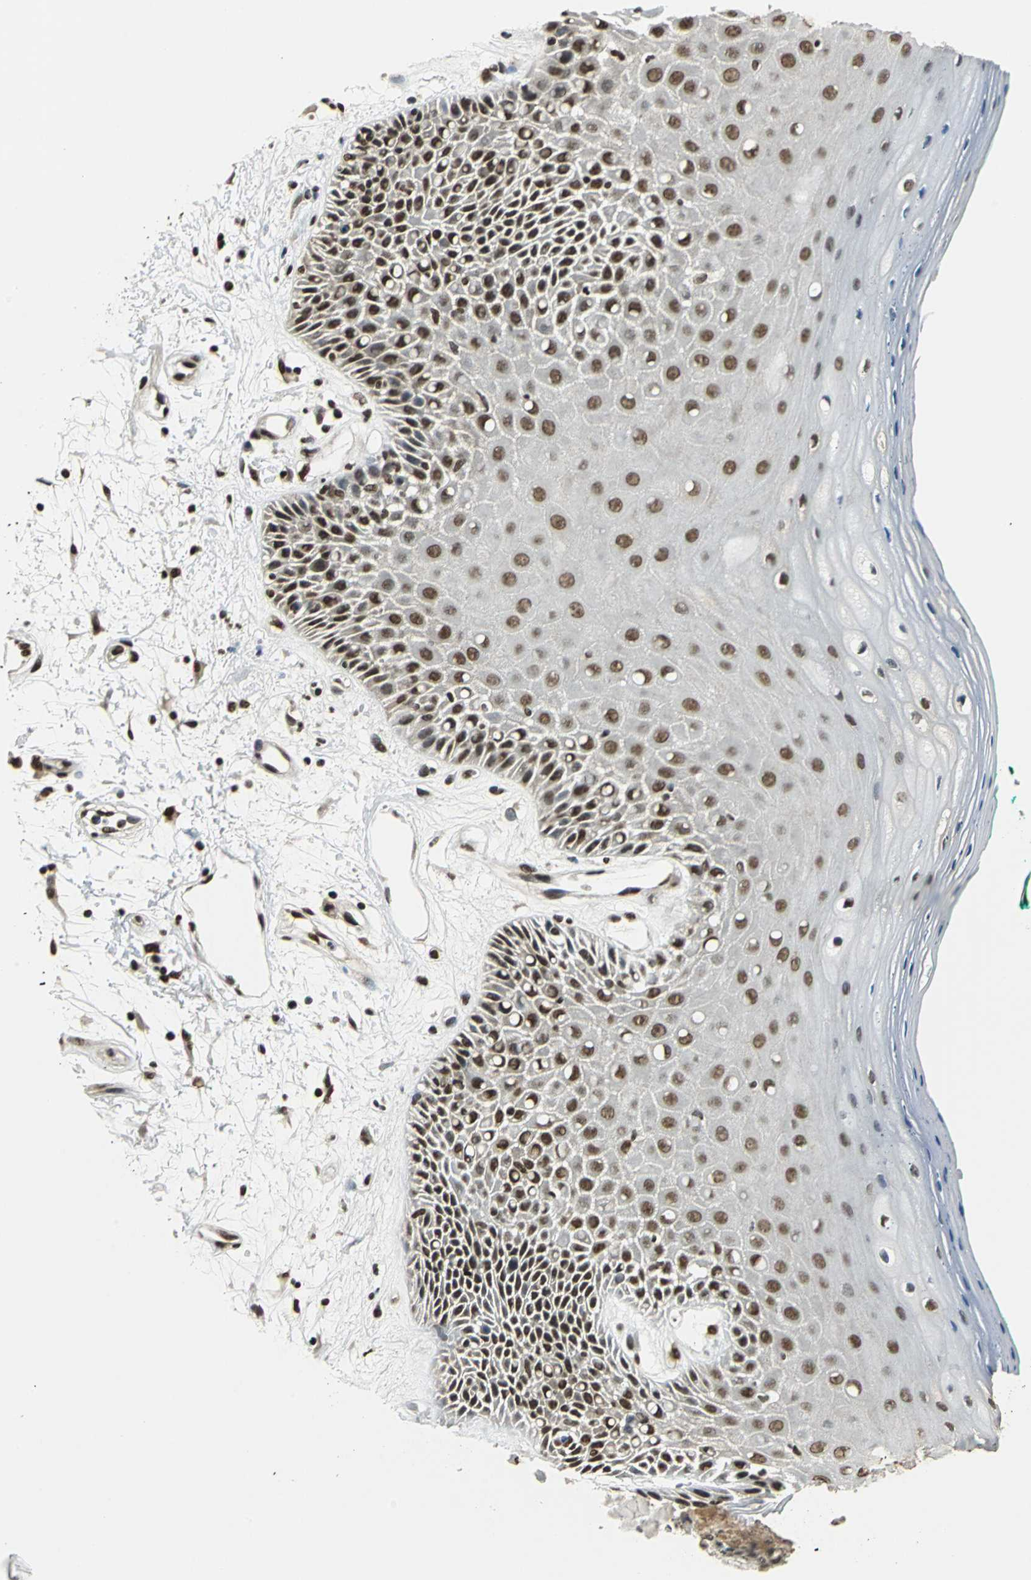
{"staining": {"intensity": "moderate", "quantity": ">75%", "location": "nuclear"}, "tissue": "oral mucosa", "cell_type": "Squamous epithelial cells", "image_type": "normal", "snomed": [{"axis": "morphology", "description": "Normal tissue, NOS"}, {"axis": "morphology", "description": "Squamous cell carcinoma, NOS"}, {"axis": "topography", "description": "Skeletal muscle"}, {"axis": "topography", "description": "Oral tissue"}, {"axis": "topography", "description": "Head-Neck"}], "caption": "Oral mucosa was stained to show a protein in brown. There is medium levels of moderate nuclear staining in about >75% of squamous epithelial cells.", "gene": "RBM14", "patient": {"sex": "female", "age": 84}}